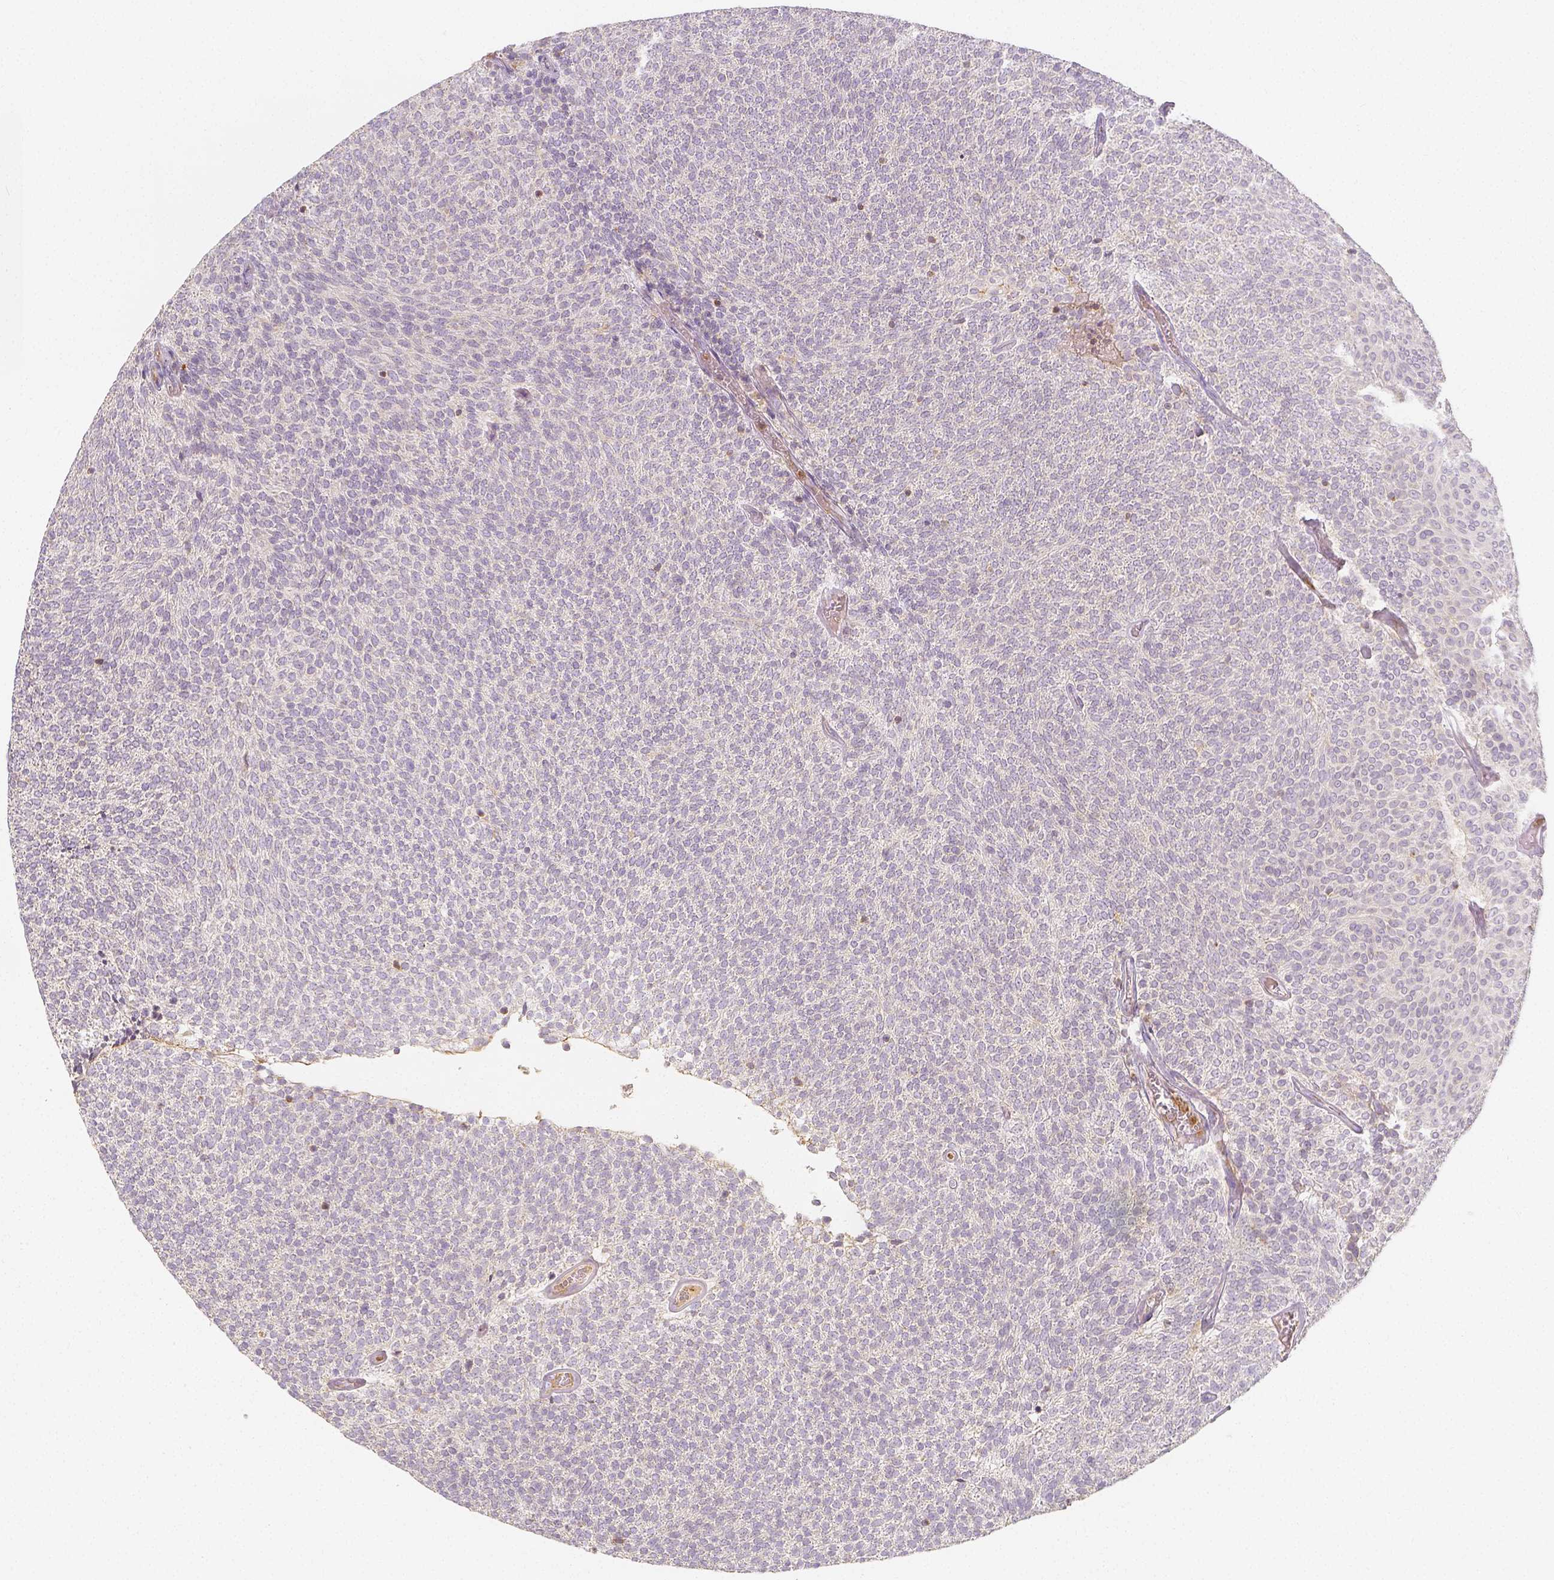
{"staining": {"intensity": "negative", "quantity": "none", "location": "none"}, "tissue": "urothelial cancer", "cell_type": "Tumor cells", "image_type": "cancer", "snomed": [{"axis": "morphology", "description": "Urothelial carcinoma, Low grade"}, {"axis": "topography", "description": "Urinary bladder"}], "caption": "Immunohistochemistry (IHC) of low-grade urothelial carcinoma shows no positivity in tumor cells. Nuclei are stained in blue.", "gene": "PTPRJ", "patient": {"sex": "male", "age": 77}}